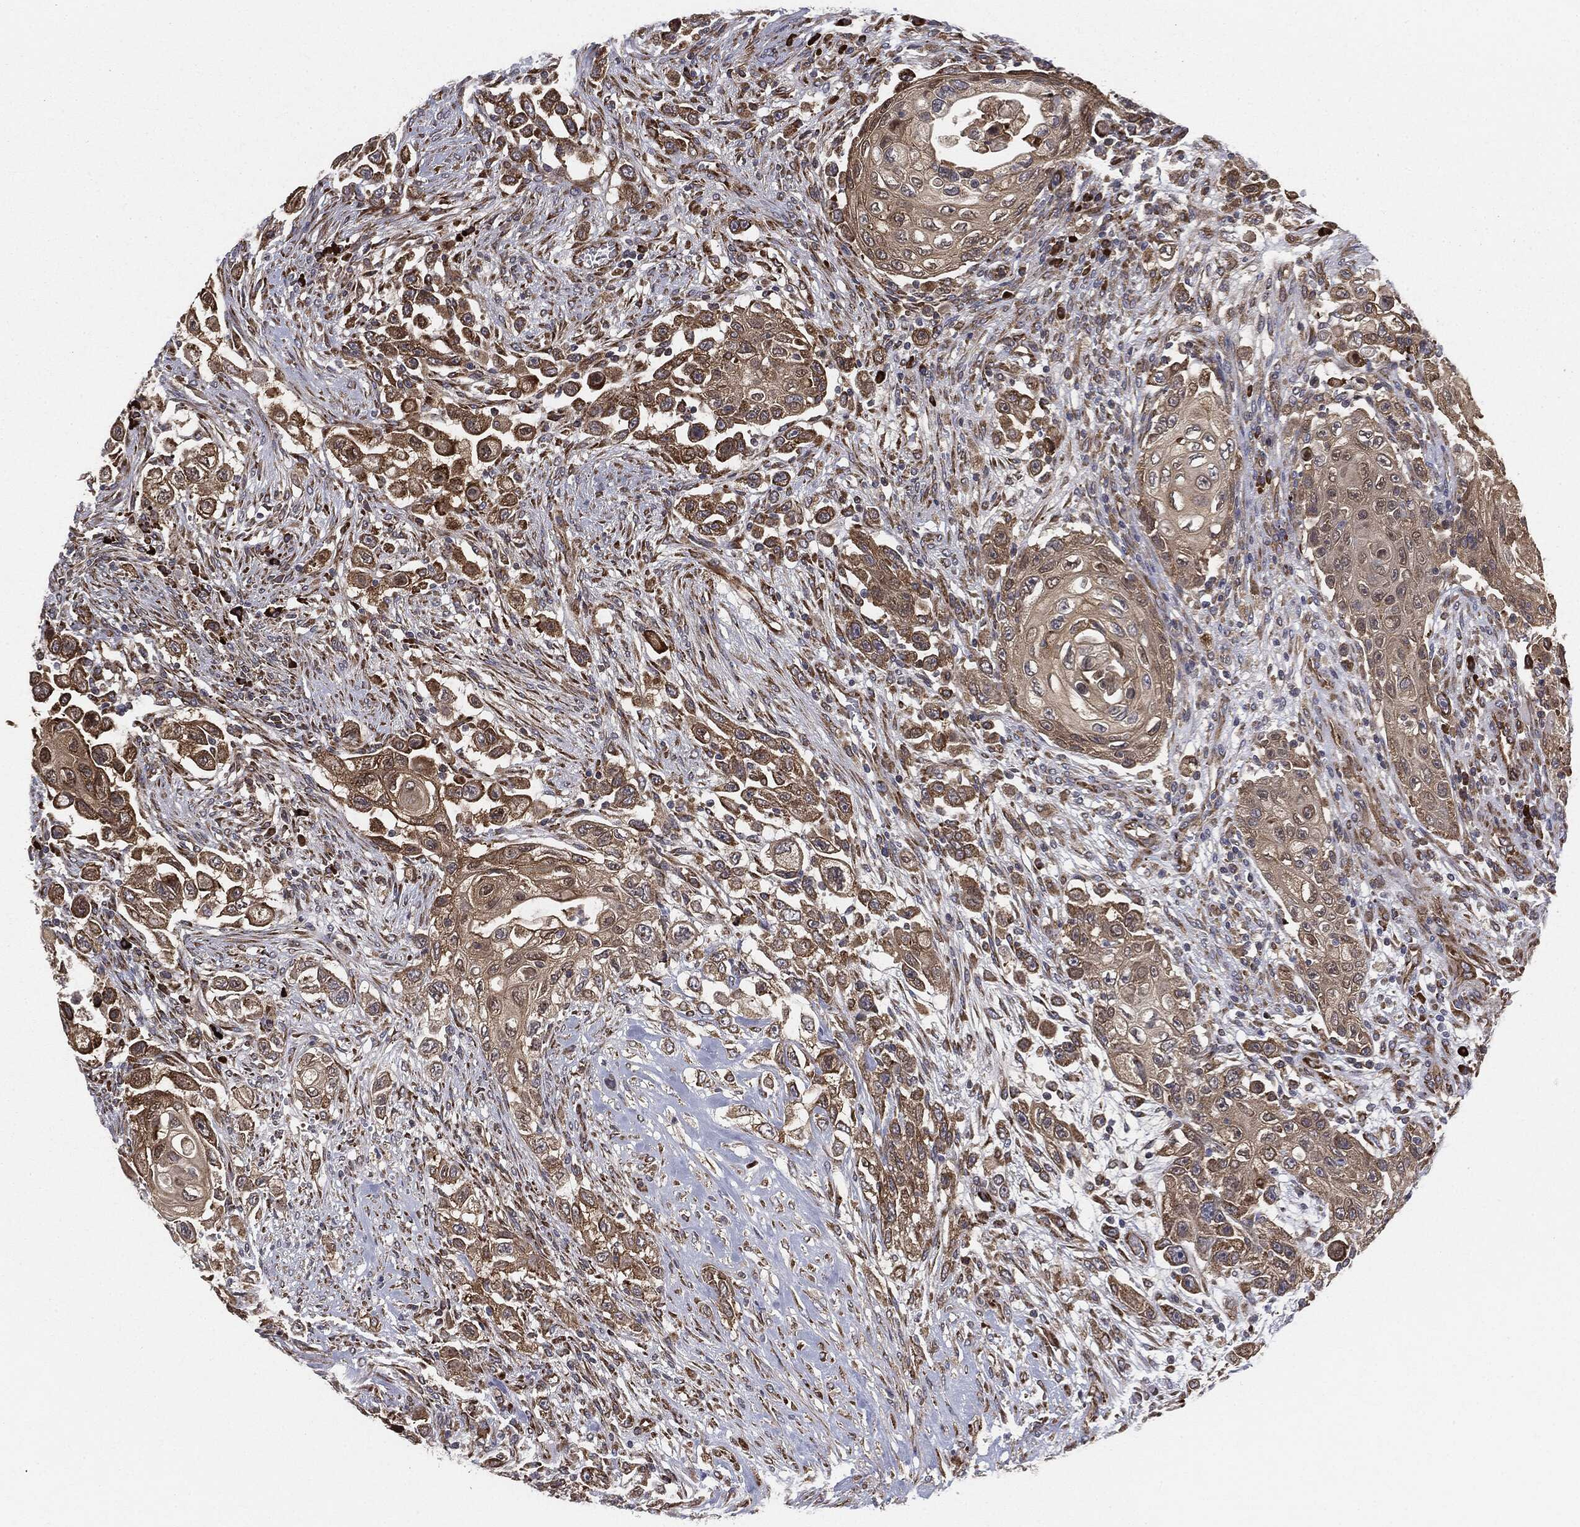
{"staining": {"intensity": "moderate", "quantity": ">75%", "location": "cytoplasmic/membranous"}, "tissue": "urothelial cancer", "cell_type": "Tumor cells", "image_type": "cancer", "snomed": [{"axis": "morphology", "description": "Urothelial carcinoma, High grade"}, {"axis": "topography", "description": "Urinary bladder"}], "caption": "Moderate cytoplasmic/membranous staining for a protein is present in approximately >75% of tumor cells of urothelial carcinoma (high-grade) using IHC.", "gene": "CYLD", "patient": {"sex": "female", "age": 56}}